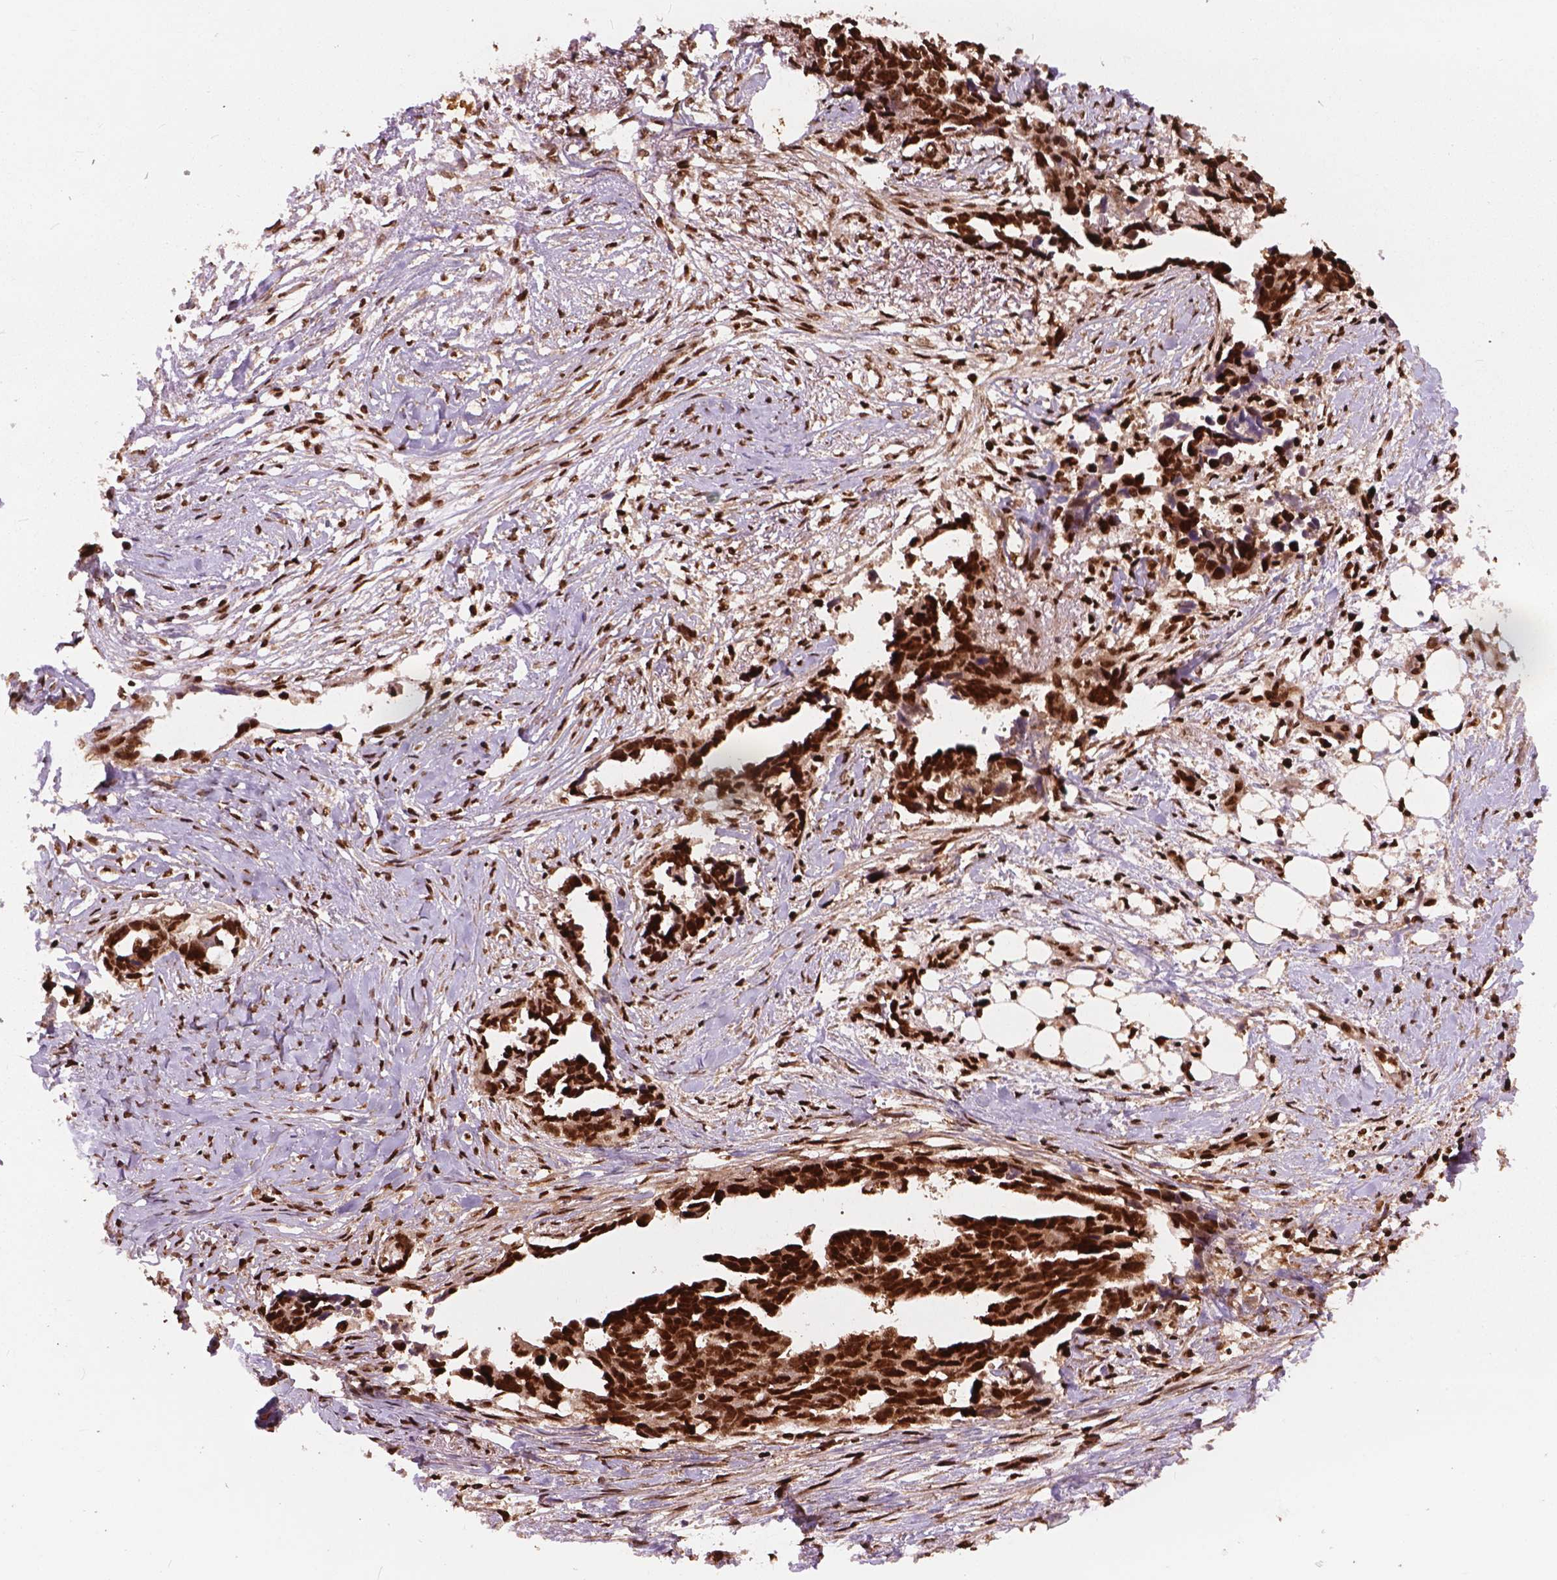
{"staining": {"intensity": "strong", "quantity": ">75%", "location": "nuclear"}, "tissue": "ovarian cancer", "cell_type": "Tumor cells", "image_type": "cancer", "snomed": [{"axis": "morphology", "description": "Cystadenocarcinoma, serous, NOS"}, {"axis": "topography", "description": "Ovary"}], "caption": "Ovarian serous cystadenocarcinoma tissue displays strong nuclear staining in approximately >75% of tumor cells (DAB (3,3'-diaminobenzidine) = brown stain, brightfield microscopy at high magnification).", "gene": "ANP32B", "patient": {"sex": "female", "age": 69}}